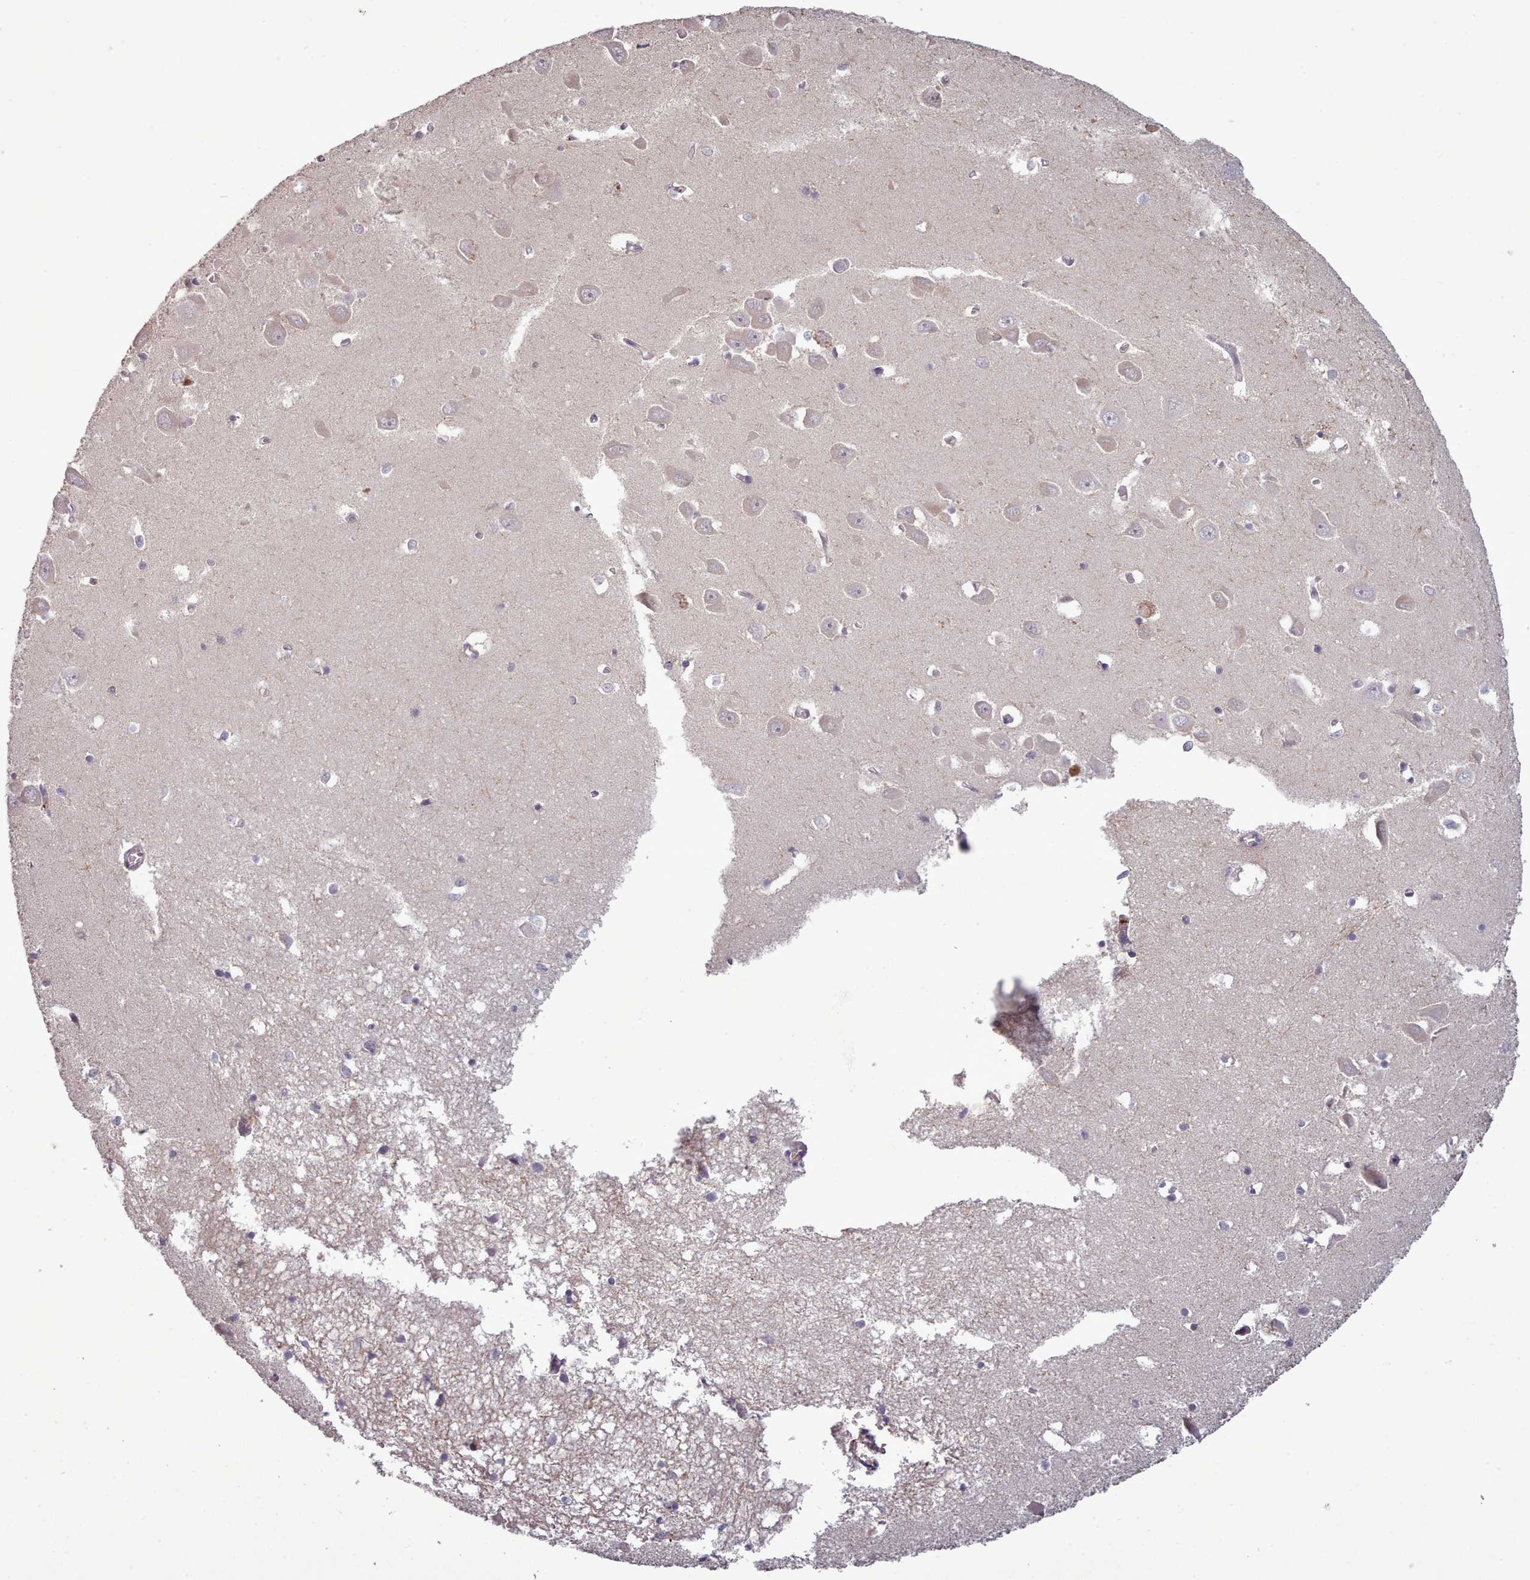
{"staining": {"intensity": "negative", "quantity": "none", "location": "none"}, "tissue": "hippocampus", "cell_type": "Glial cells", "image_type": "normal", "snomed": [{"axis": "morphology", "description": "Normal tissue, NOS"}, {"axis": "topography", "description": "Hippocampus"}], "caption": "A high-resolution photomicrograph shows IHC staining of unremarkable hippocampus, which shows no significant positivity in glial cells.", "gene": "LEFTY1", "patient": {"sex": "male", "age": 70}}